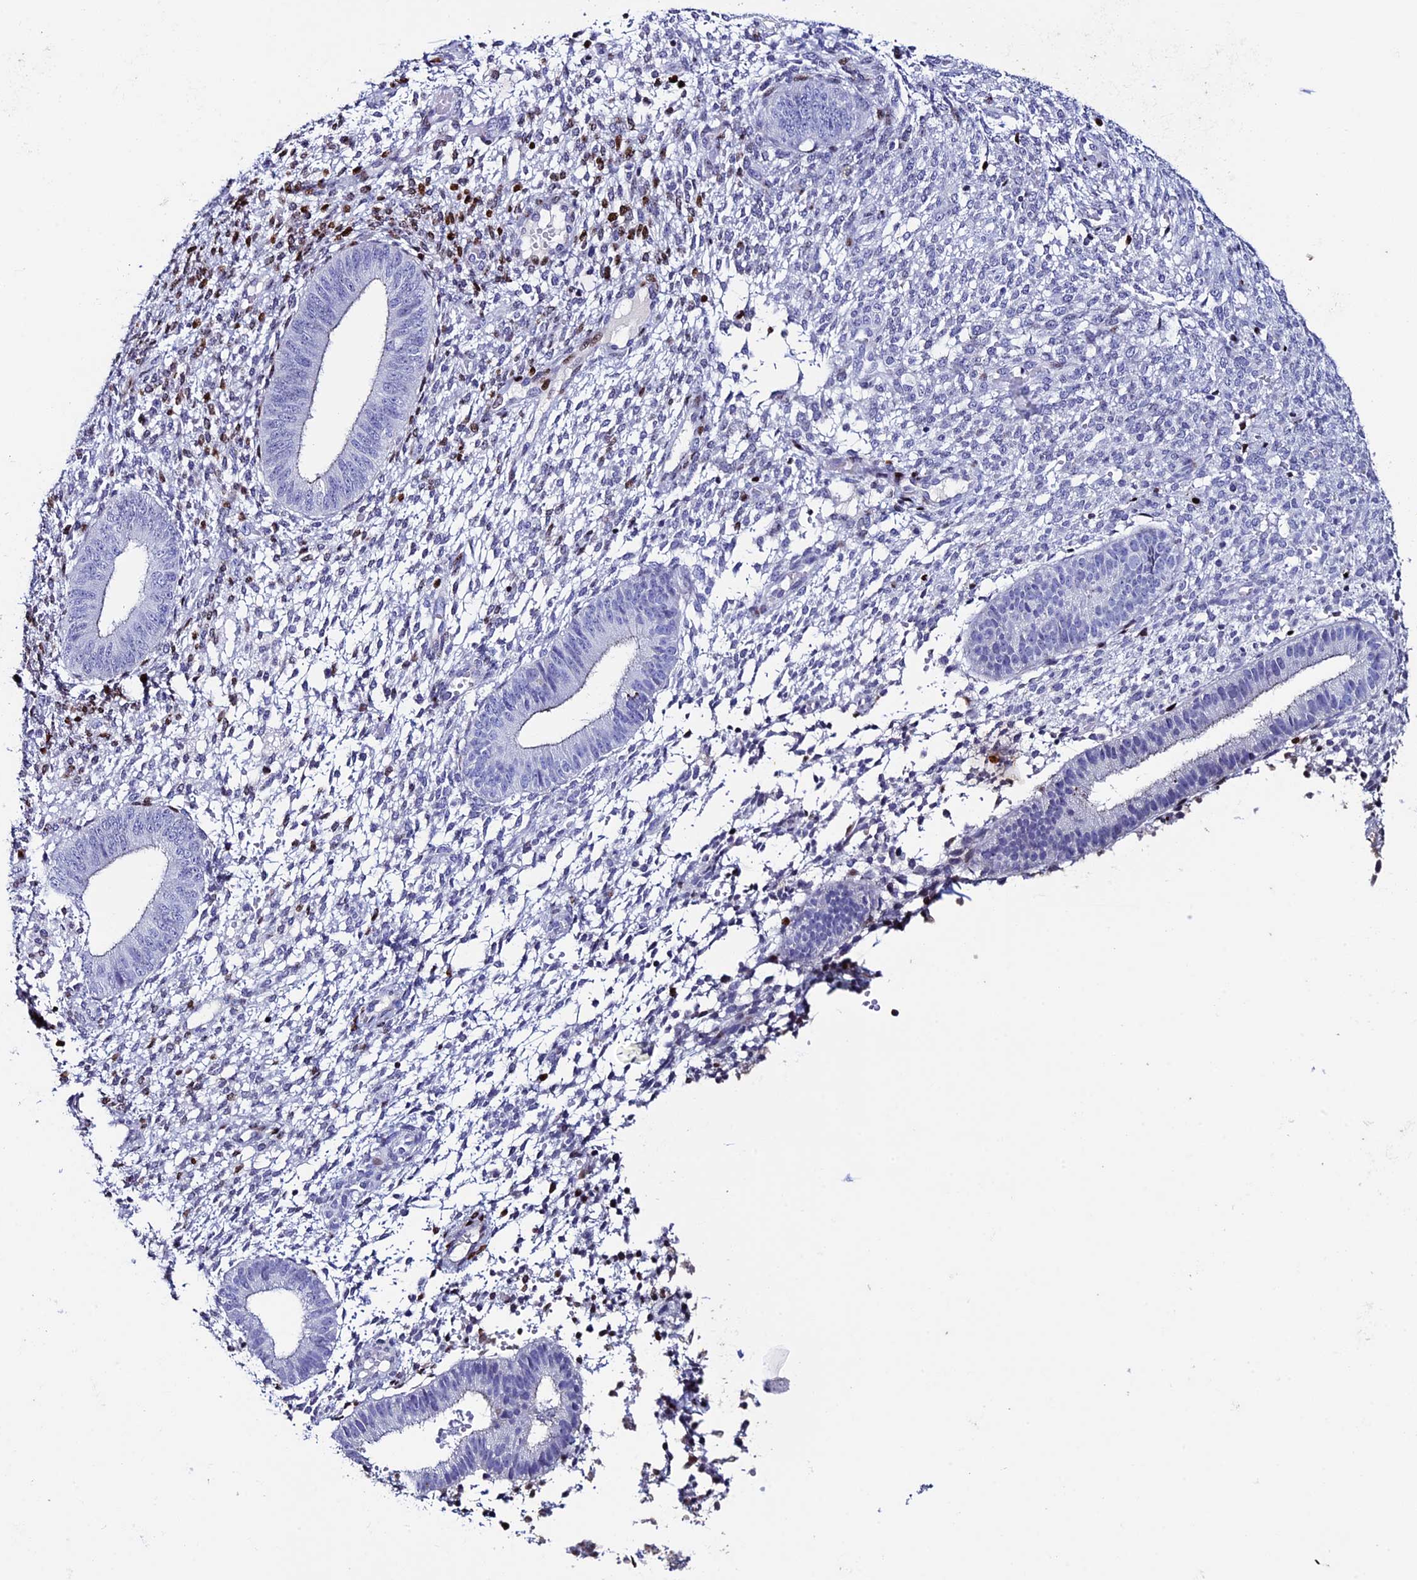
{"staining": {"intensity": "strong", "quantity": "25%-75%", "location": "nuclear"}, "tissue": "endometrium", "cell_type": "Cells in endometrial stroma", "image_type": "normal", "snomed": [{"axis": "morphology", "description": "Normal tissue, NOS"}, {"axis": "topography", "description": "Endometrium"}], "caption": "The micrograph exhibits staining of unremarkable endometrium, revealing strong nuclear protein expression (brown color) within cells in endometrial stroma.", "gene": "BTBD3", "patient": {"sex": "female", "age": 49}}